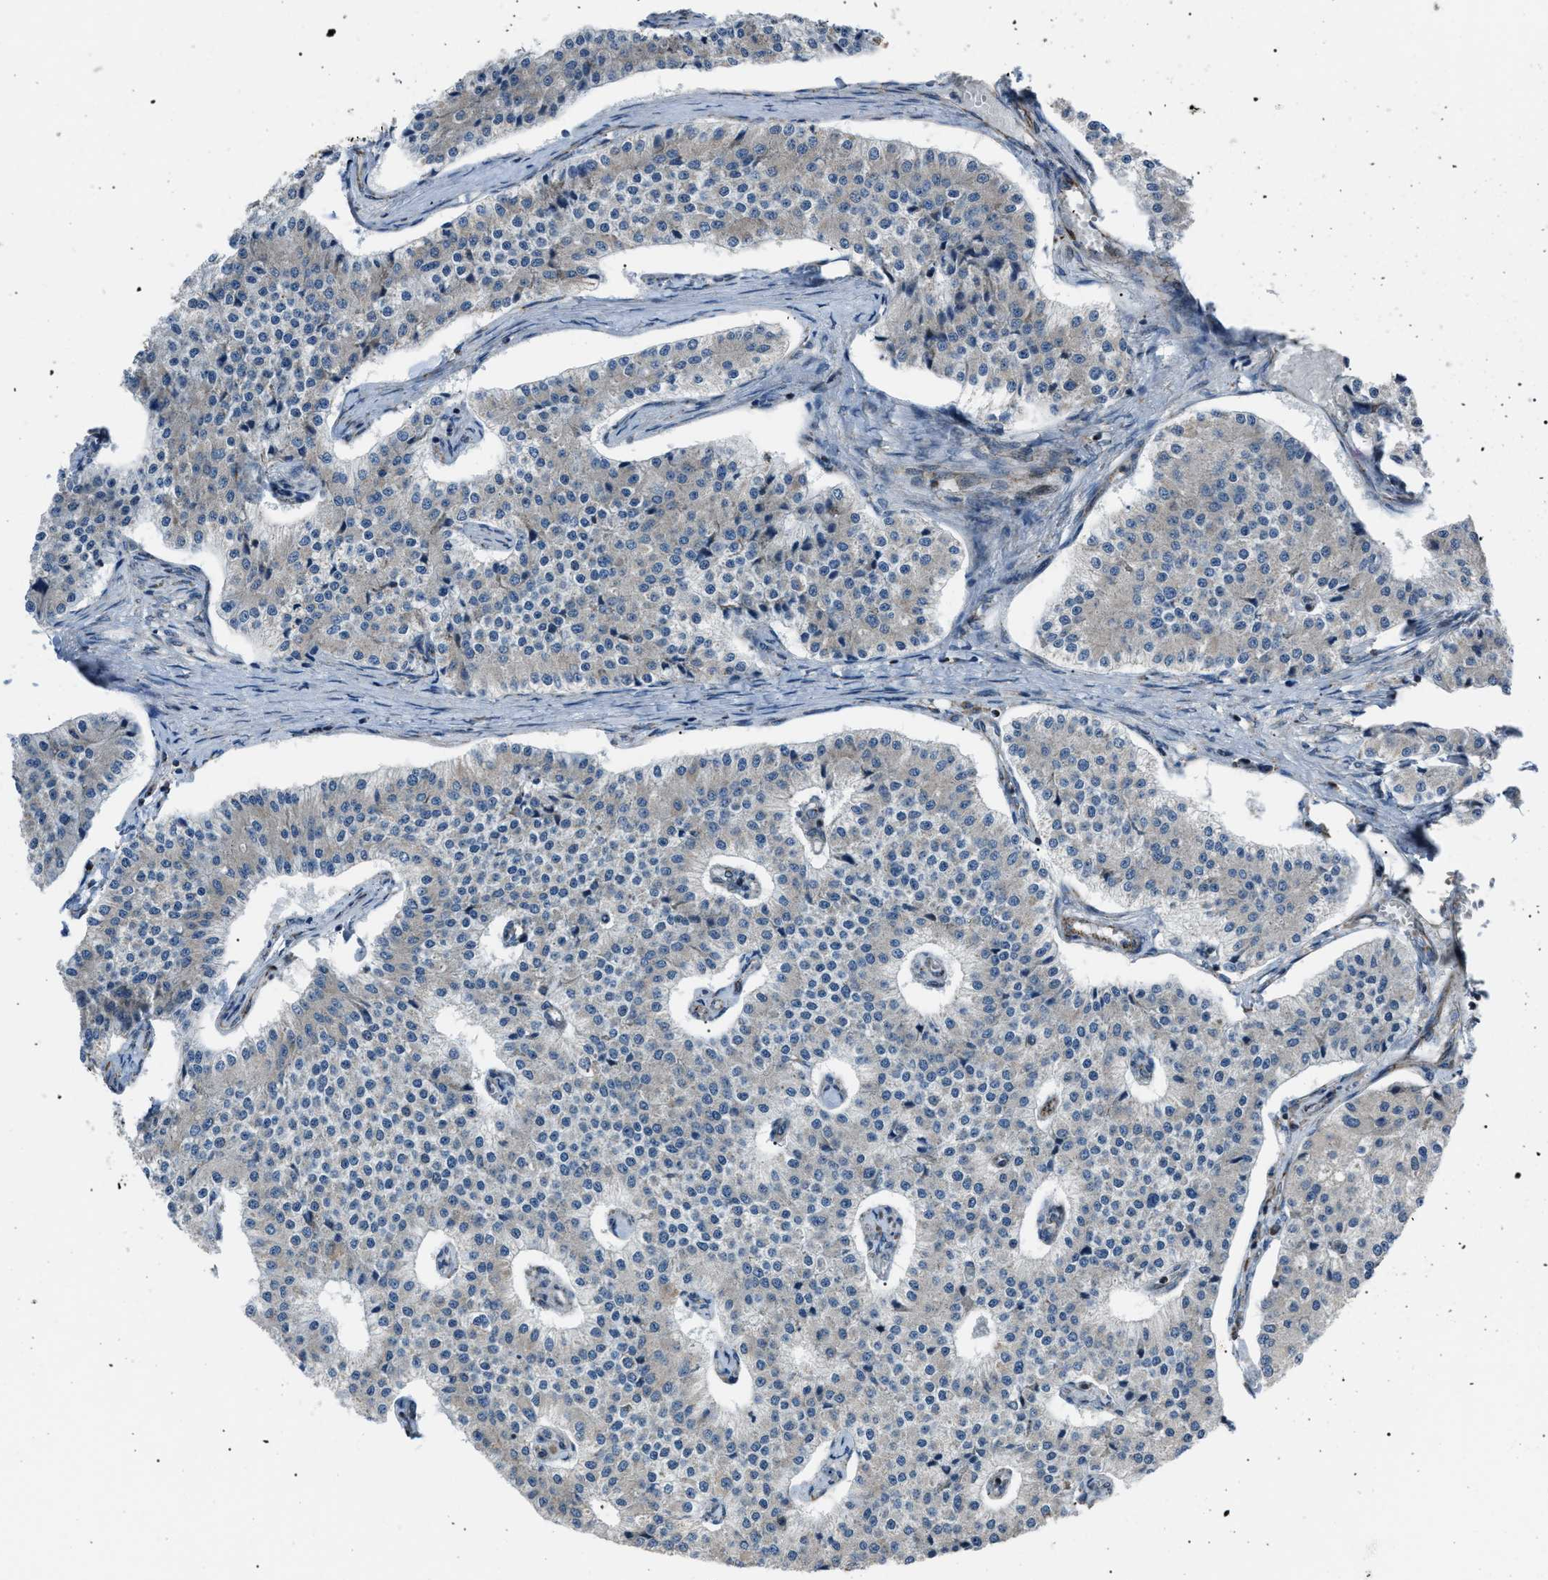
{"staining": {"intensity": "negative", "quantity": "none", "location": "none"}, "tissue": "carcinoid", "cell_type": "Tumor cells", "image_type": "cancer", "snomed": [{"axis": "morphology", "description": "Carcinoid, malignant, NOS"}, {"axis": "topography", "description": "Colon"}], "caption": "High power microscopy image of an immunohistochemistry photomicrograph of carcinoid, revealing no significant expression in tumor cells. (Brightfield microscopy of DAB immunohistochemistry at high magnification).", "gene": "AGO2", "patient": {"sex": "female", "age": 52}}